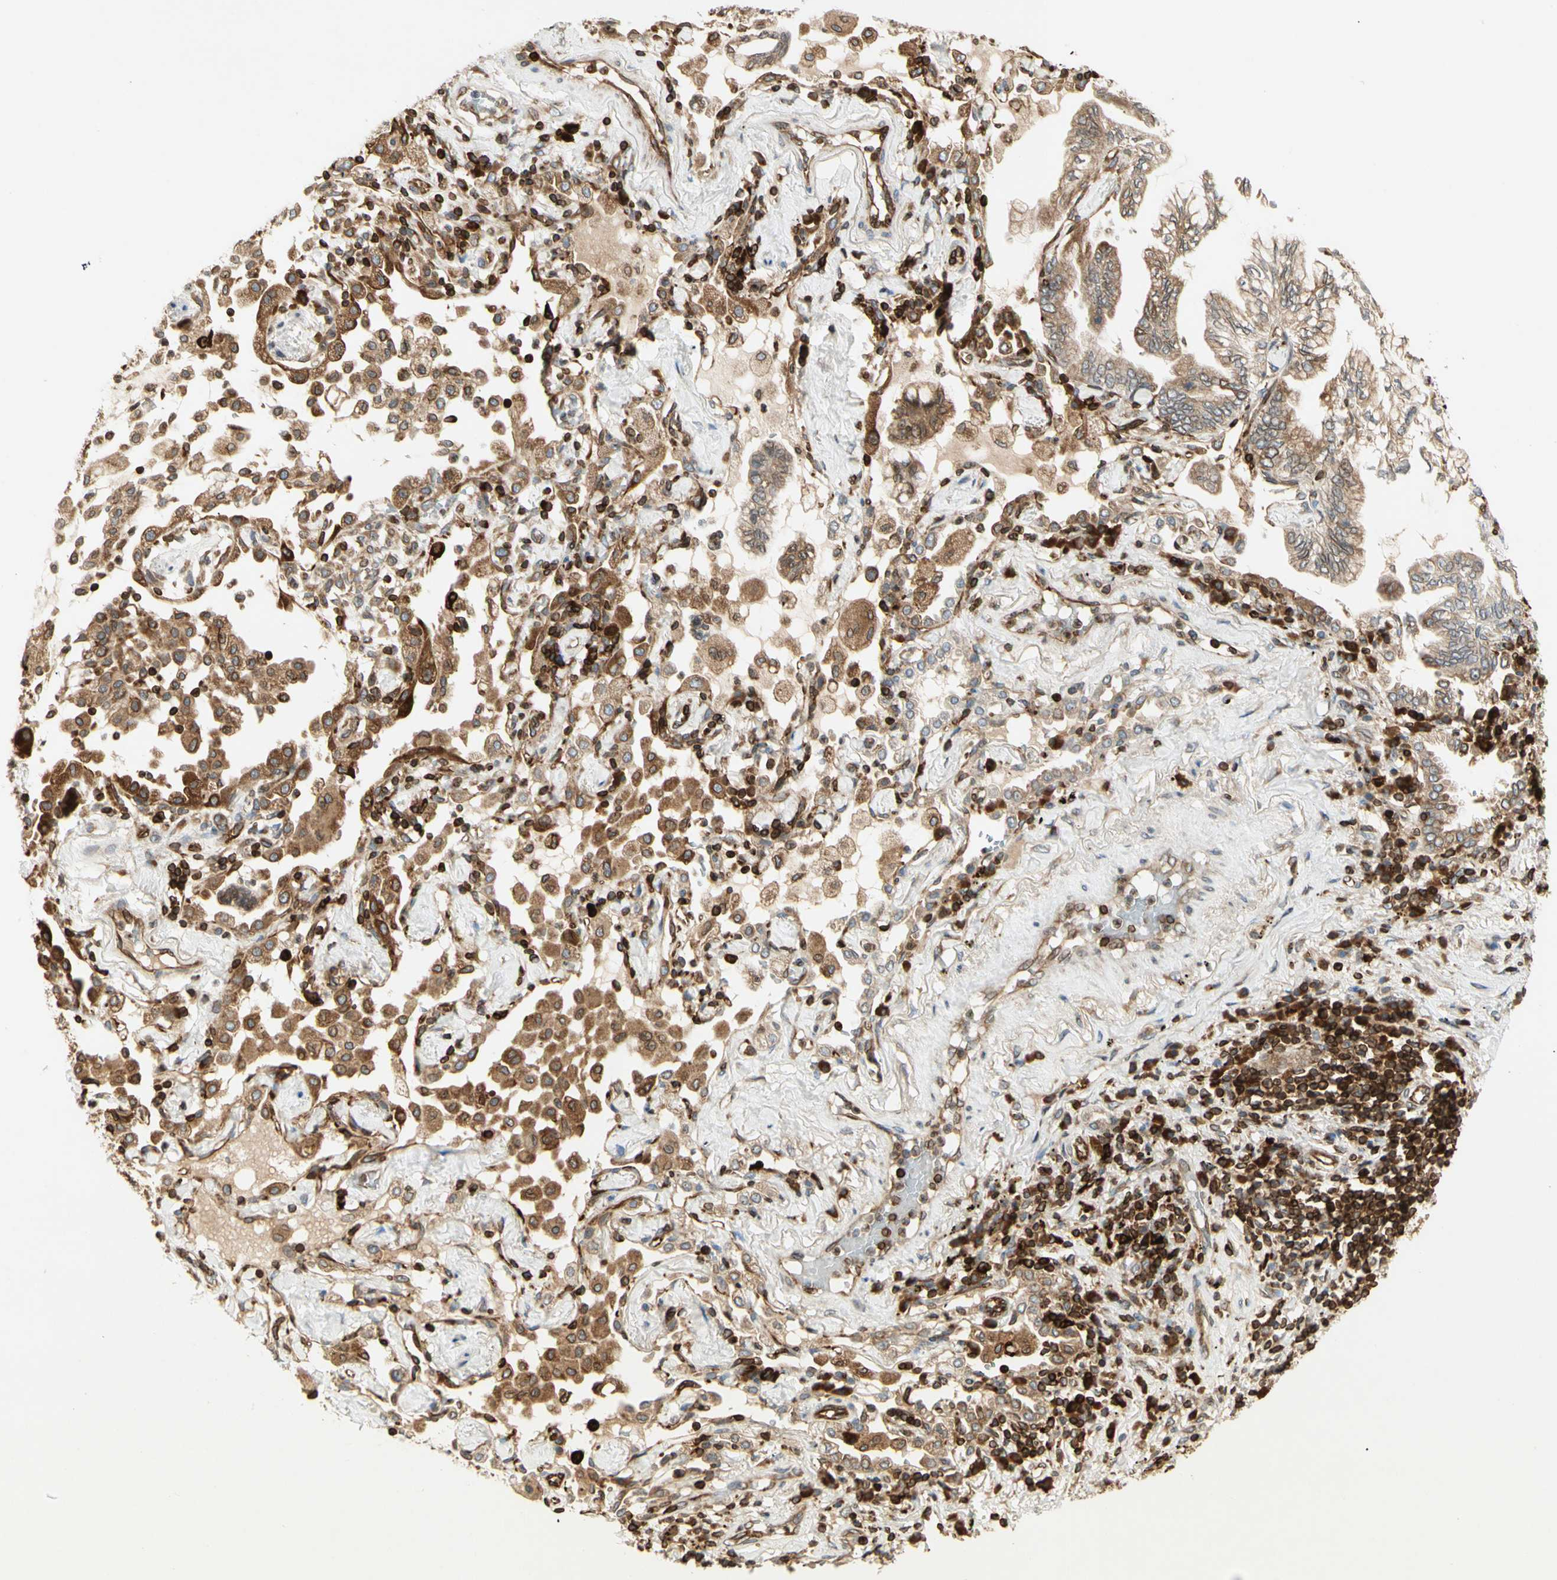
{"staining": {"intensity": "moderate", "quantity": ">75%", "location": "cytoplasmic/membranous"}, "tissue": "lung cancer", "cell_type": "Tumor cells", "image_type": "cancer", "snomed": [{"axis": "morphology", "description": "Normal tissue, NOS"}, {"axis": "morphology", "description": "Adenocarcinoma, NOS"}, {"axis": "topography", "description": "Bronchus"}, {"axis": "topography", "description": "Lung"}], "caption": "DAB (3,3'-diaminobenzidine) immunohistochemical staining of lung adenocarcinoma demonstrates moderate cytoplasmic/membranous protein positivity in approximately >75% of tumor cells. The staining was performed using DAB (3,3'-diaminobenzidine), with brown indicating positive protein expression. Nuclei are stained blue with hematoxylin.", "gene": "TAPBP", "patient": {"sex": "female", "age": 70}}